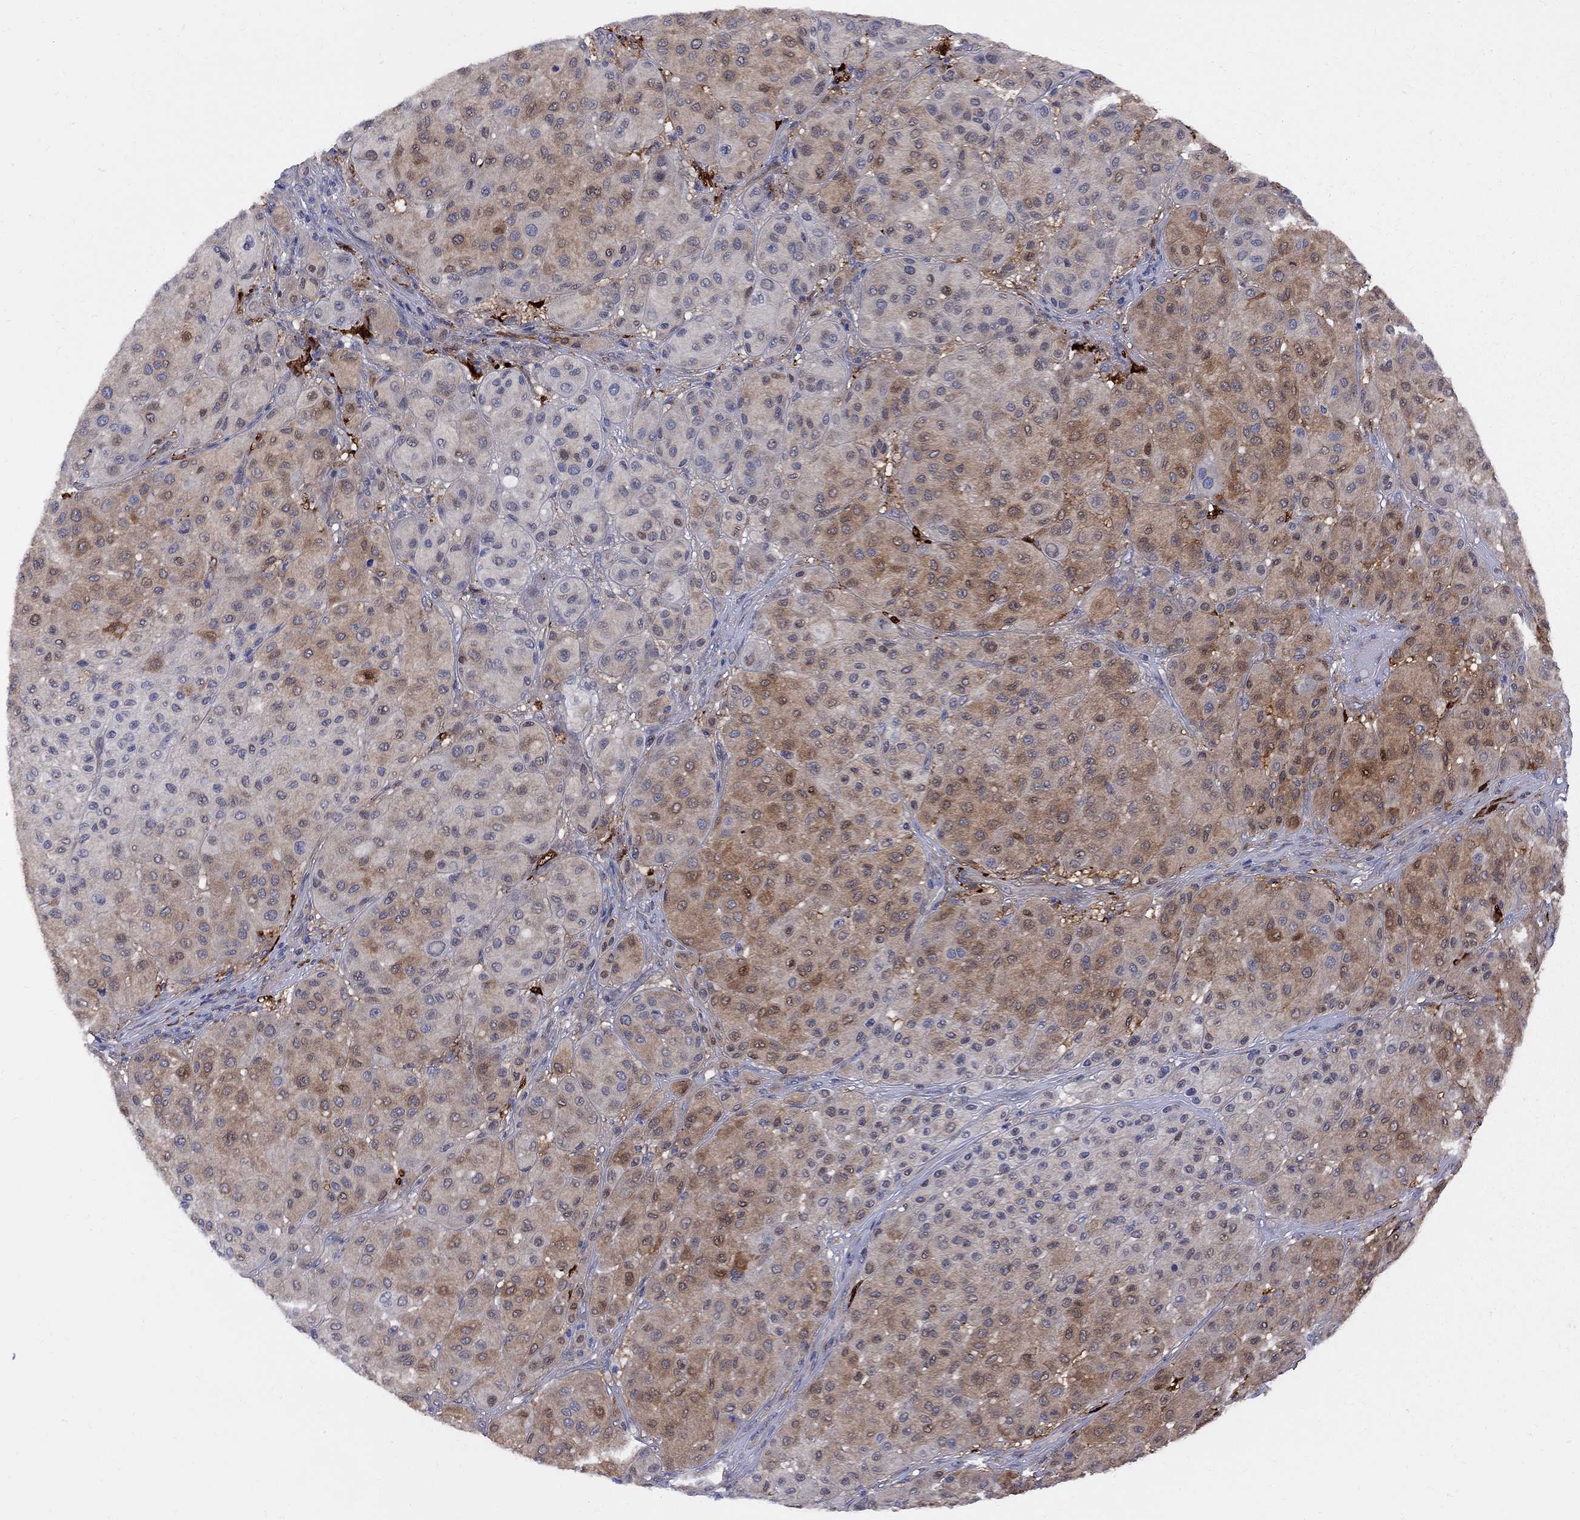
{"staining": {"intensity": "moderate", "quantity": "<25%", "location": "cytoplasmic/membranous"}, "tissue": "melanoma", "cell_type": "Tumor cells", "image_type": "cancer", "snomed": [{"axis": "morphology", "description": "Malignant melanoma, Metastatic site"}, {"axis": "topography", "description": "Smooth muscle"}], "caption": "Immunohistochemistry (IHC) photomicrograph of human malignant melanoma (metastatic site) stained for a protein (brown), which displays low levels of moderate cytoplasmic/membranous staining in approximately <25% of tumor cells.", "gene": "MTHFR", "patient": {"sex": "male", "age": 41}}